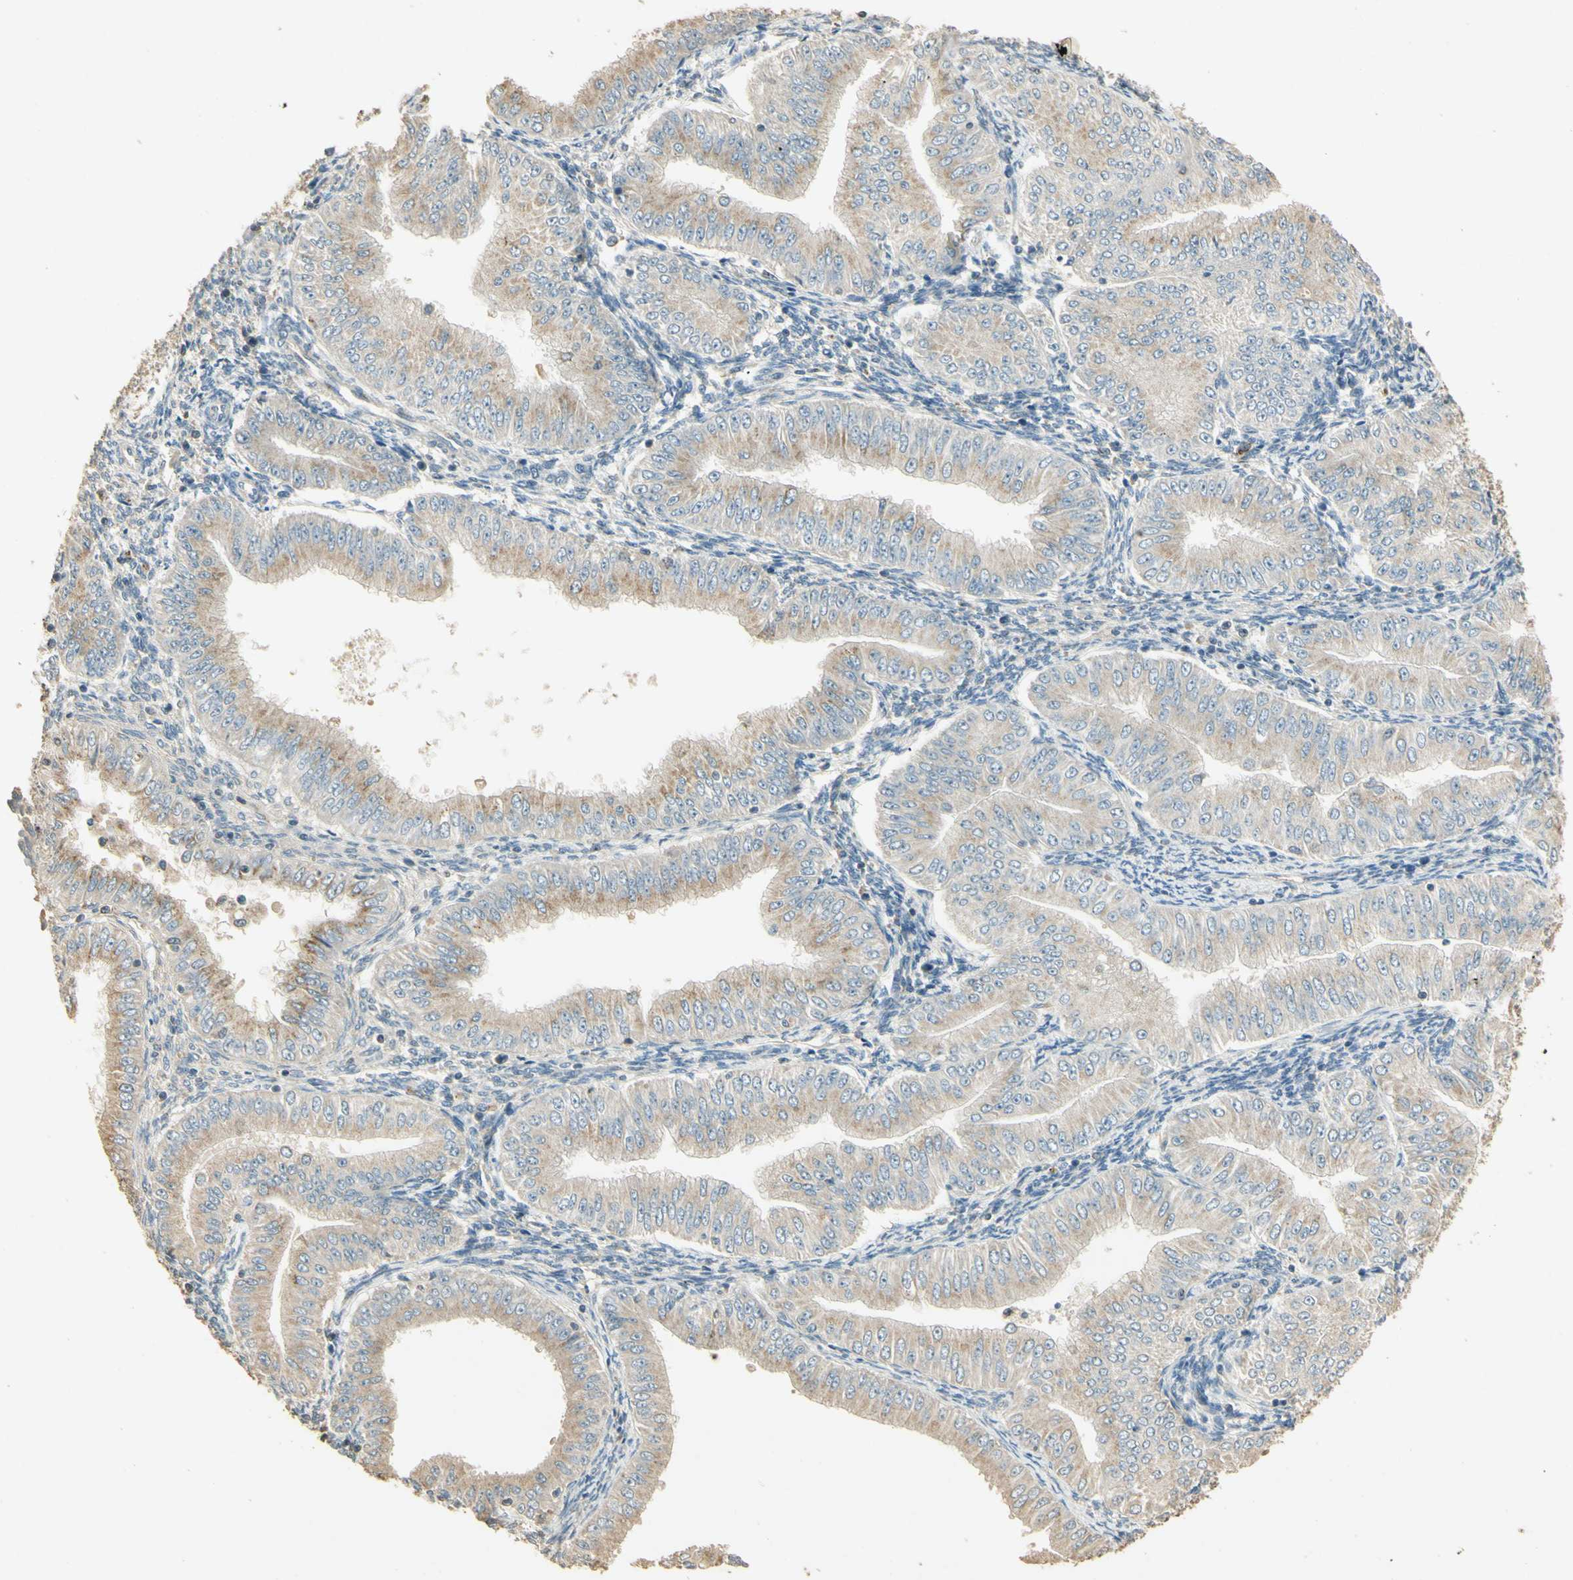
{"staining": {"intensity": "weak", "quantity": ">75%", "location": "cytoplasmic/membranous"}, "tissue": "endometrial cancer", "cell_type": "Tumor cells", "image_type": "cancer", "snomed": [{"axis": "morphology", "description": "Normal tissue, NOS"}, {"axis": "morphology", "description": "Adenocarcinoma, NOS"}, {"axis": "topography", "description": "Endometrium"}], "caption": "Endometrial cancer tissue displays weak cytoplasmic/membranous expression in about >75% of tumor cells, visualized by immunohistochemistry.", "gene": "UXS1", "patient": {"sex": "female", "age": 53}}